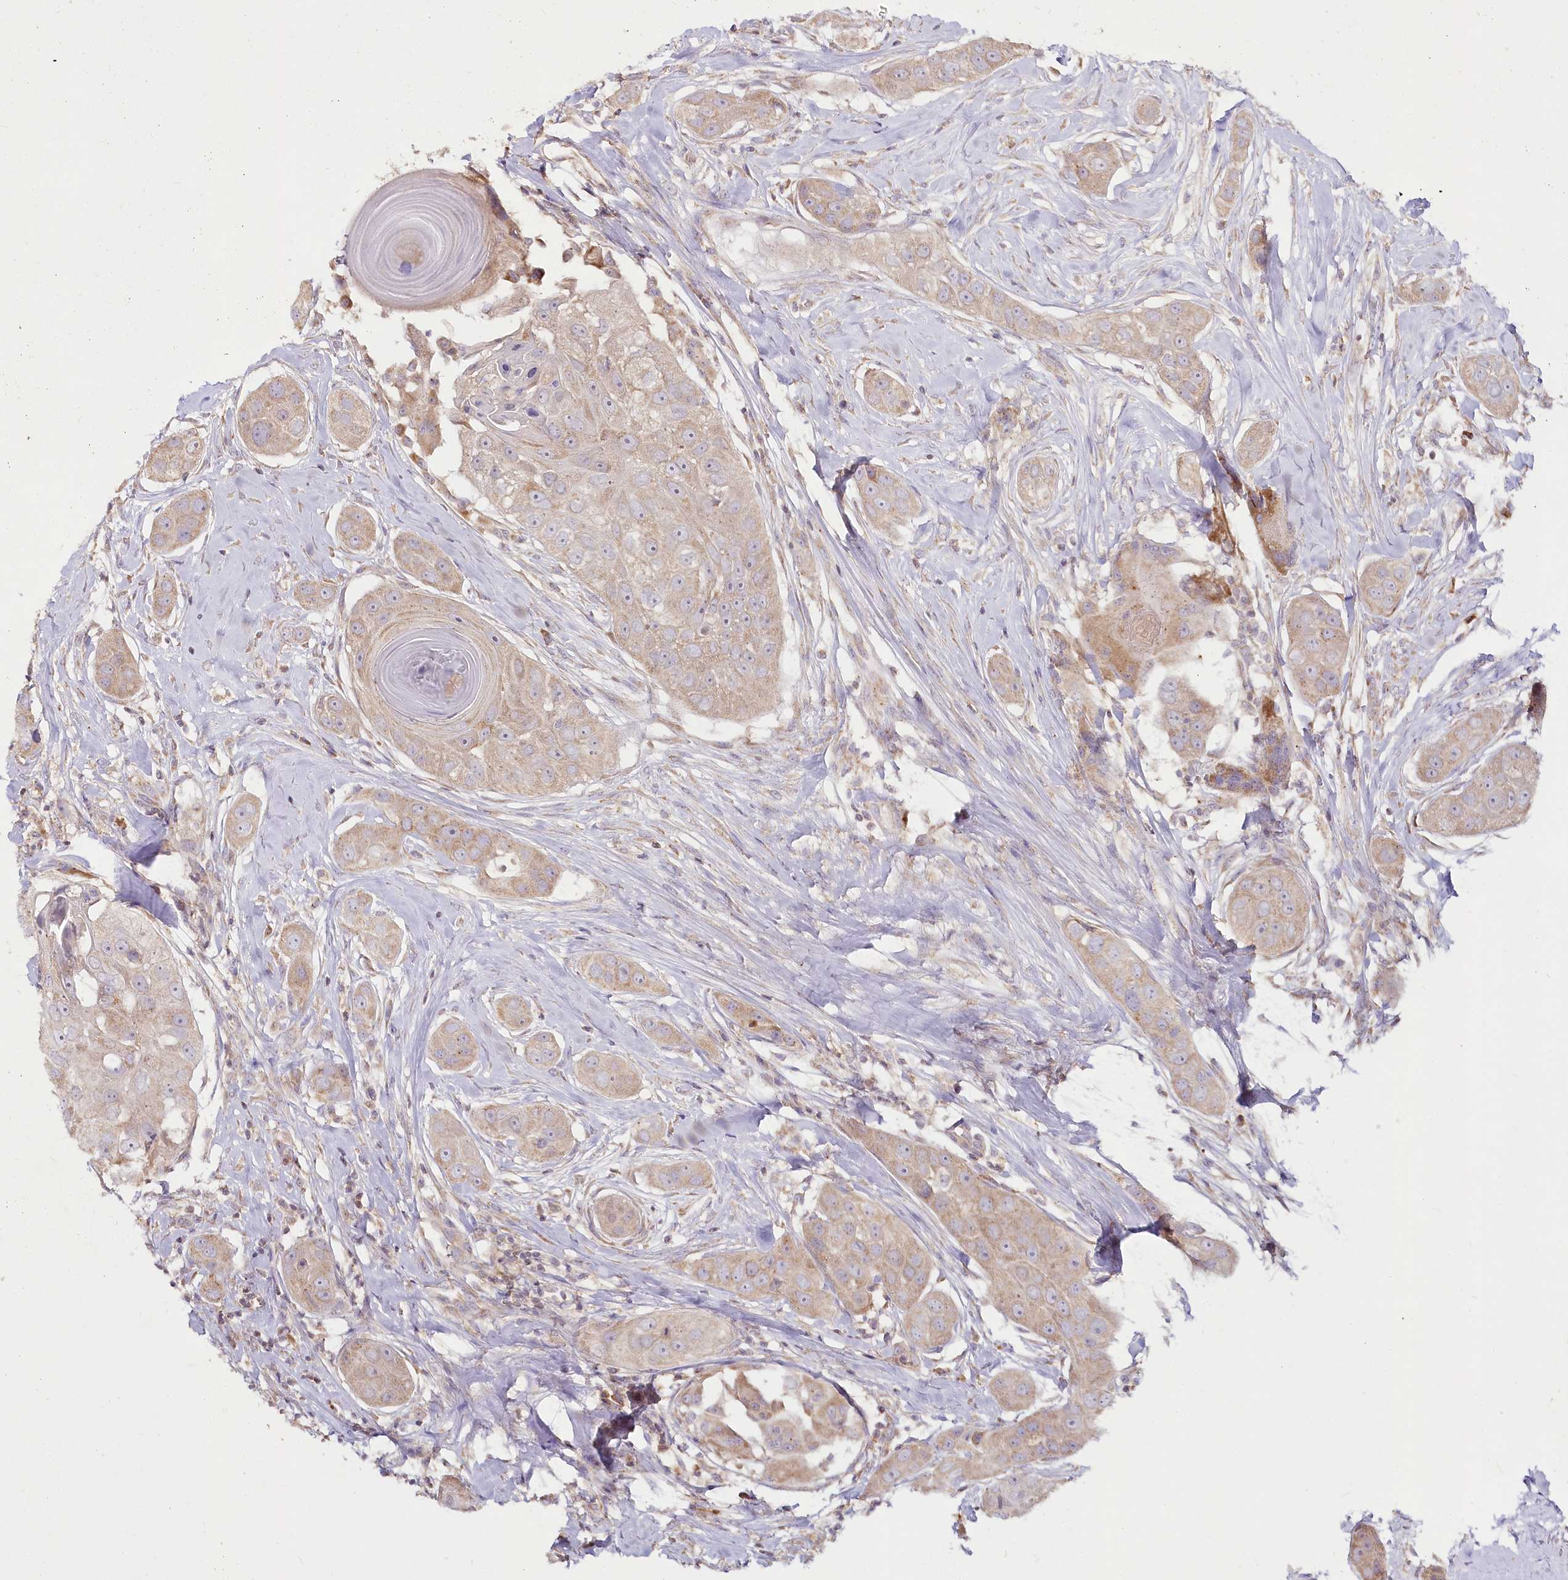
{"staining": {"intensity": "weak", "quantity": ">75%", "location": "cytoplasmic/membranous"}, "tissue": "head and neck cancer", "cell_type": "Tumor cells", "image_type": "cancer", "snomed": [{"axis": "morphology", "description": "Normal tissue, NOS"}, {"axis": "morphology", "description": "Squamous cell carcinoma, NOS"}, {"axis": "topography", "description": "Skeletal muscle"}, {"axis": "topography", "description": "Head-Neck"}], "caption": "A micrograph of human head and neck cancer stained for a protein demonstrates weak cytoplasmic/membranous brown staining in tumor cells. (IHC, brightfield microscopy, high magnification).", "gene": "ACOX2", "patient": {"sex": "male", "age": 51}}